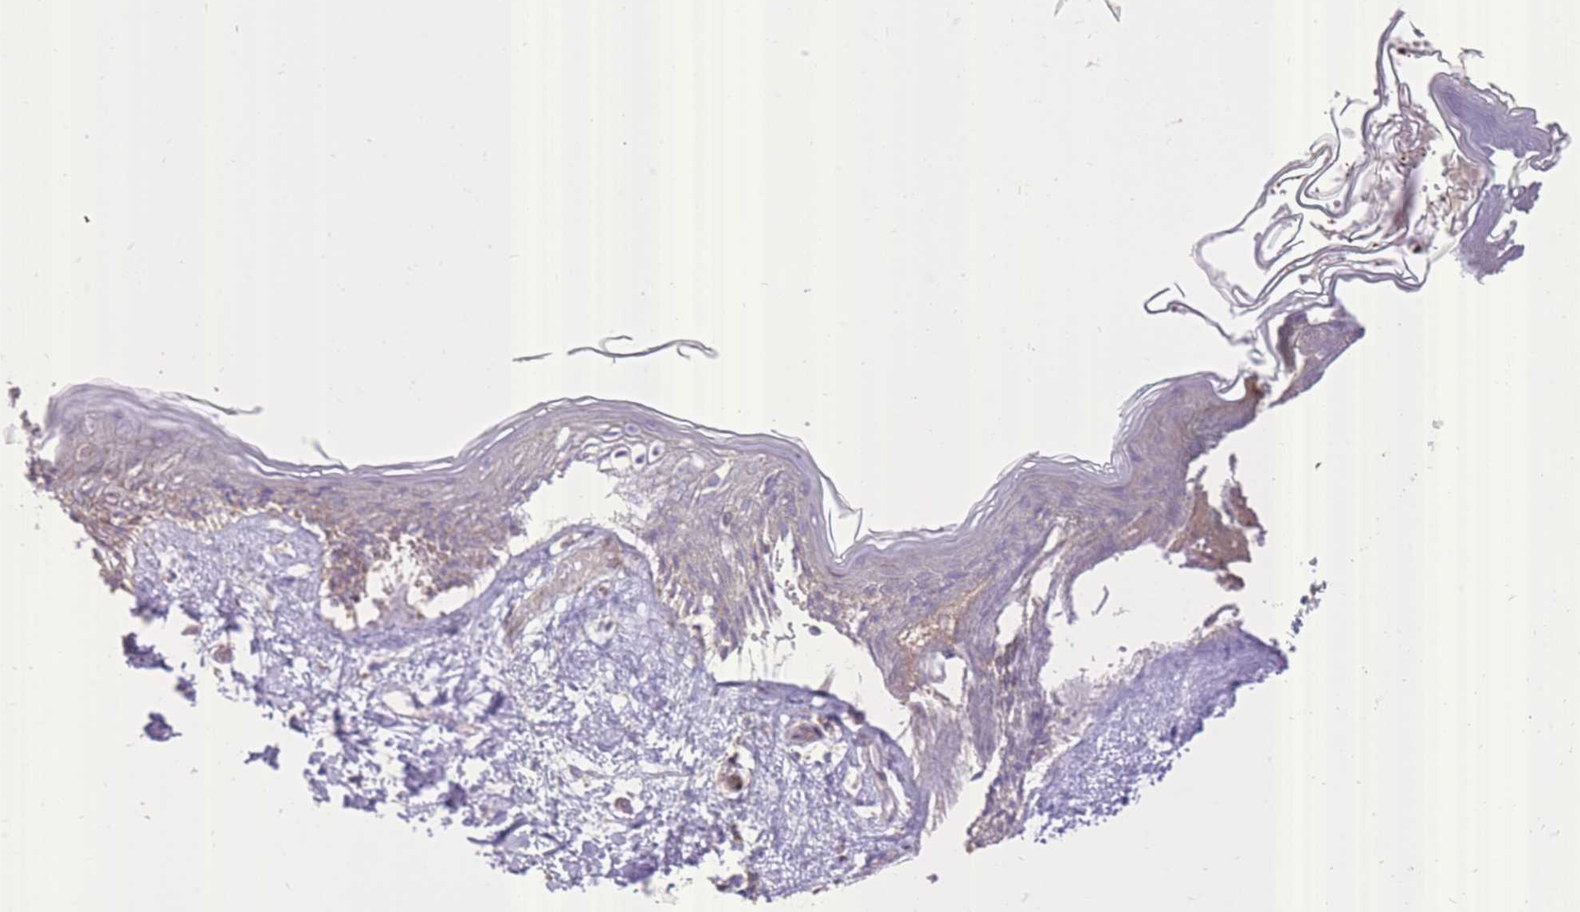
{"staining": {"intensity": "moderate", "quantity": "25%-75%", "location": "cytoplasmic/membranous"}, "tissue": "skin", "cell_type": "Fibroblasts", "image_type": "normal", "snomed": [{"axis": "morphology", "description": "Normal tissue, NOS"}, {"axis": "topography", "description": "Skin"}], "caption": "Skin was stained to show a protein in brown. There is medium levels of moderate cytoplasmic/membranous positivity in approximately 25%-75% of fibroblasts. (DAB (3,3'-diaminobenzidine) IHC with brightfield microscopy, high magnification).", "gene": "SLC4A4", "patient": {"sex": "female", "age": 34}}